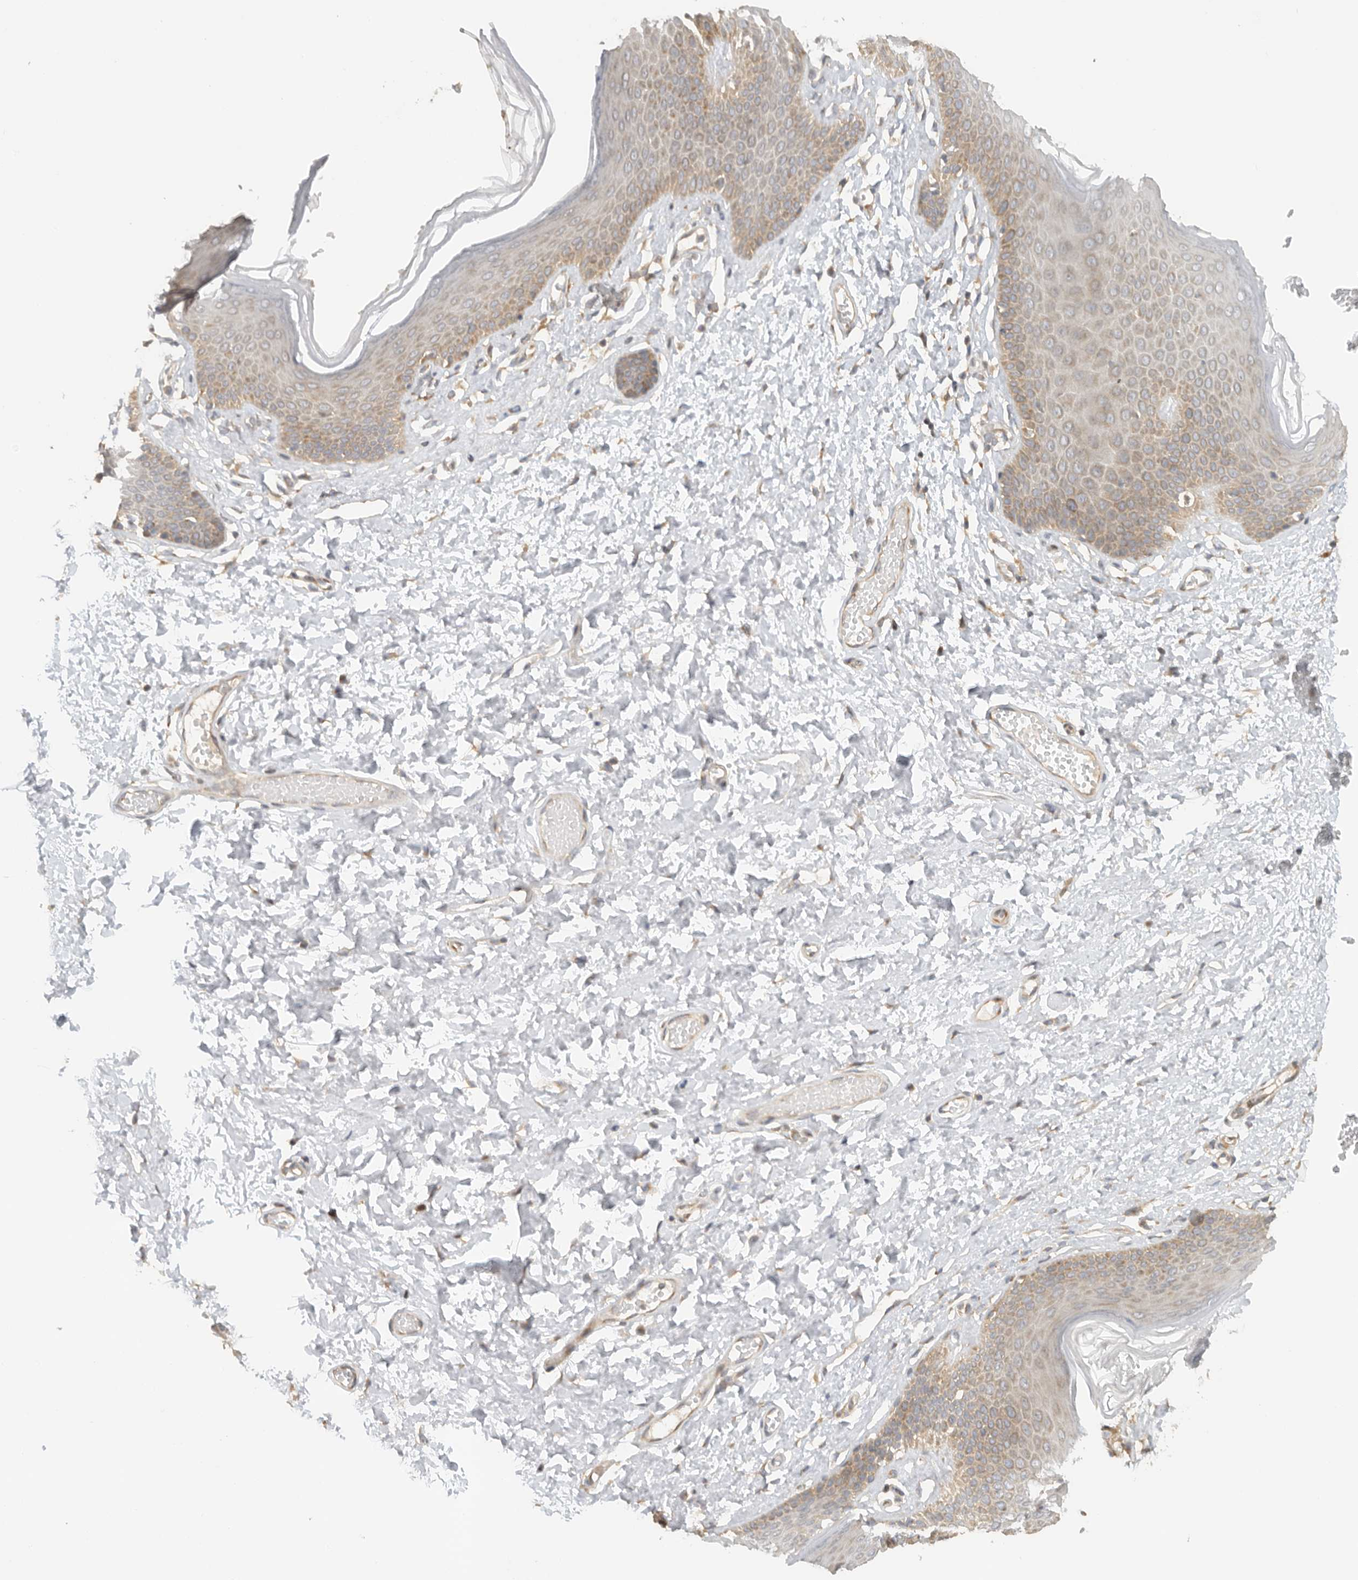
{"staining": {"intensity": "moderate", "quantity": "25%-75%", "location": "cytoplasmic/membranous"}, "tissue": "skin", "cell_type": "Epidermal cells", "image_type": "normal", "snomed": [{"axis": "morphology", "description": "Normal tissue, NOS"}, {"axis": "morphology", "description": "Inflammation, NOS"}, {"axis": "topography", "description": "Vulva"}], "caption": "Skin was stained to show a protein in brown. There is medium levels of moderate cytoplasmic/membranous staining in approximately 25%-75% of epidermal cells. The protein of interest is shown in brown color, while the nuclei are stained blue.", "gene": "PUM1", "patient": {"sex": "female", "age": 84}}